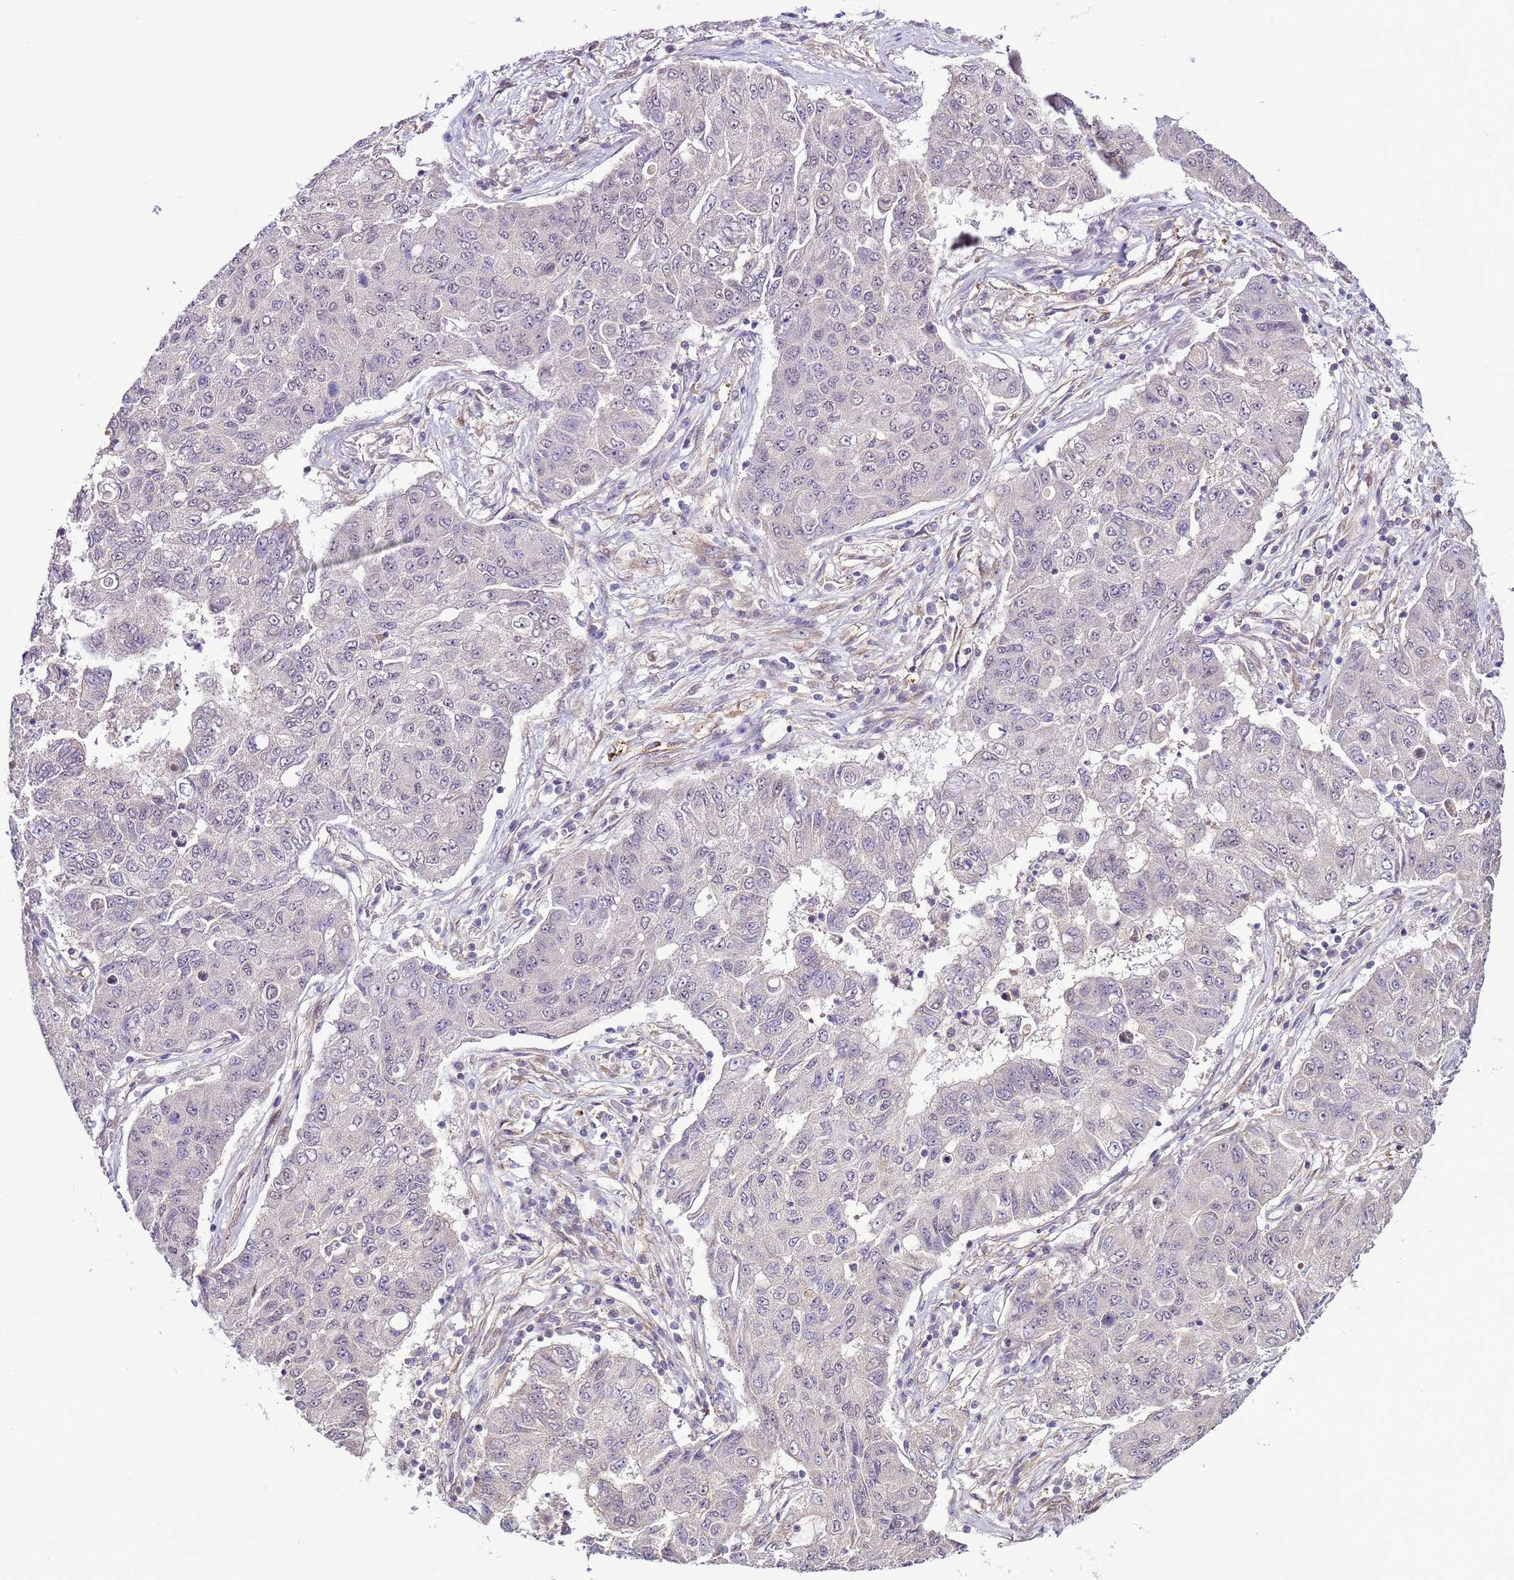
{"staining": {"intensity": "negative", "quantity": "none", "location": "none"}, "tissue": "lung cancer", "cell_type": "Tumor cells", "image_type": "cancer", "snomed": [{"axis": "morphology", "description": "Squamous cell carcinoma, NOS"}, {"axis": "topography", "description": "Lung"}], "caption": "The IHC image has no significant staining in tumor cells of lung cancer tissue. Nuclei are stained in blue.", "gene": "SCARA3", "patient": {"sex": "male", "age": 74}}